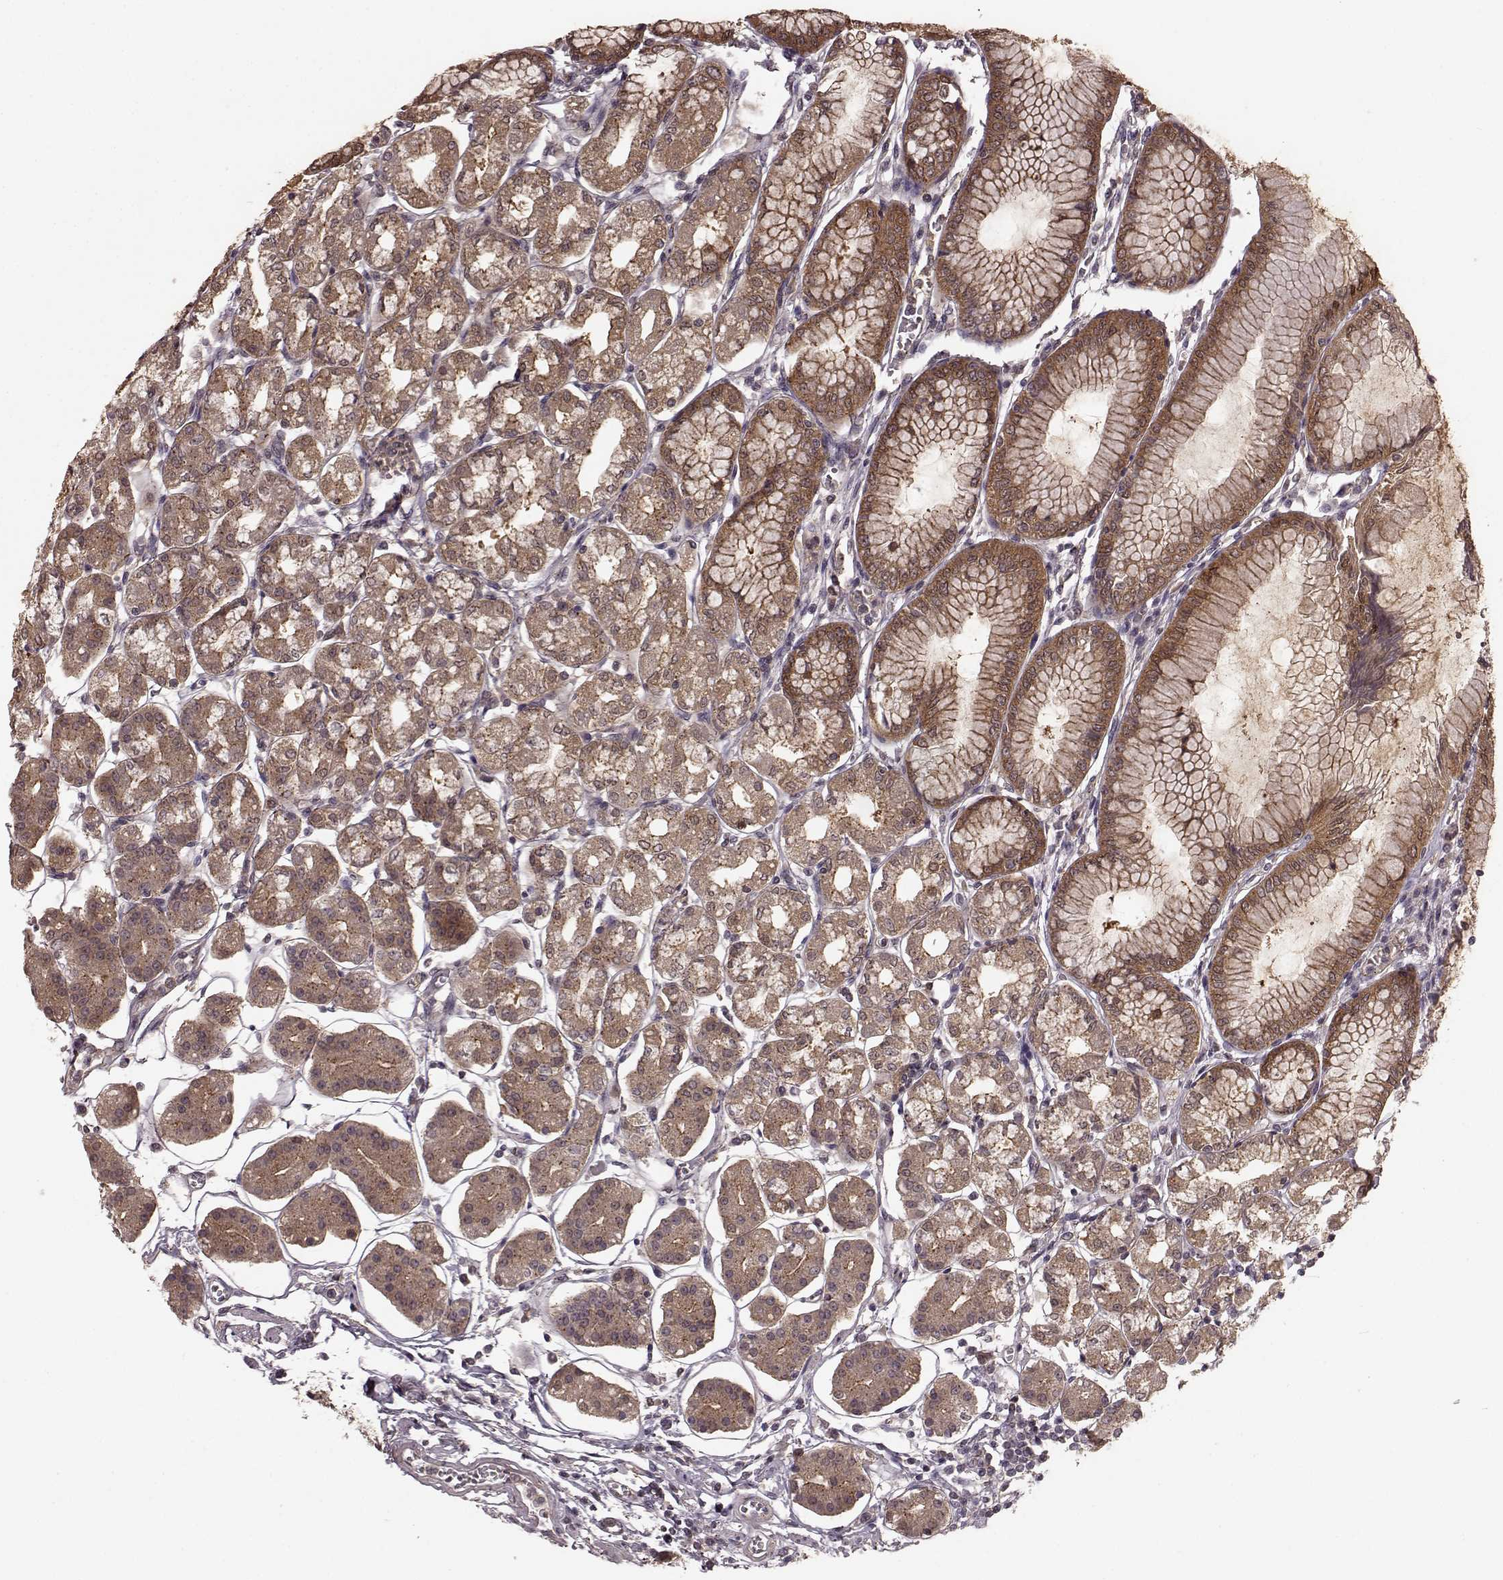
{"staining": {"intensity": "moderate", "quantity": "25%-75%", "location": "cytoplasmic/membranous"}, "tissue": "stomach", "cell_type": "Glandular cells", "image_type": "normal", "snomed": [{"axis": "morphology", "description": "Normal tissue, NOS"}, {"axis": "topography", "description": "Skeletal muscle"}, {"axis": "topography", "description": "Stomach"}], "caption": "Immunohistochemistry micrograph of normal stomach: human stomach stained using IHC demonstrates medium levels of moderate protein expression localized specifically in the cytoplasmic/membranous of glandular cells, appearing as a cytoplasmic/membranous brown color.", "gene": "GSS", "patient": {"sex": "female", "age": 57}}